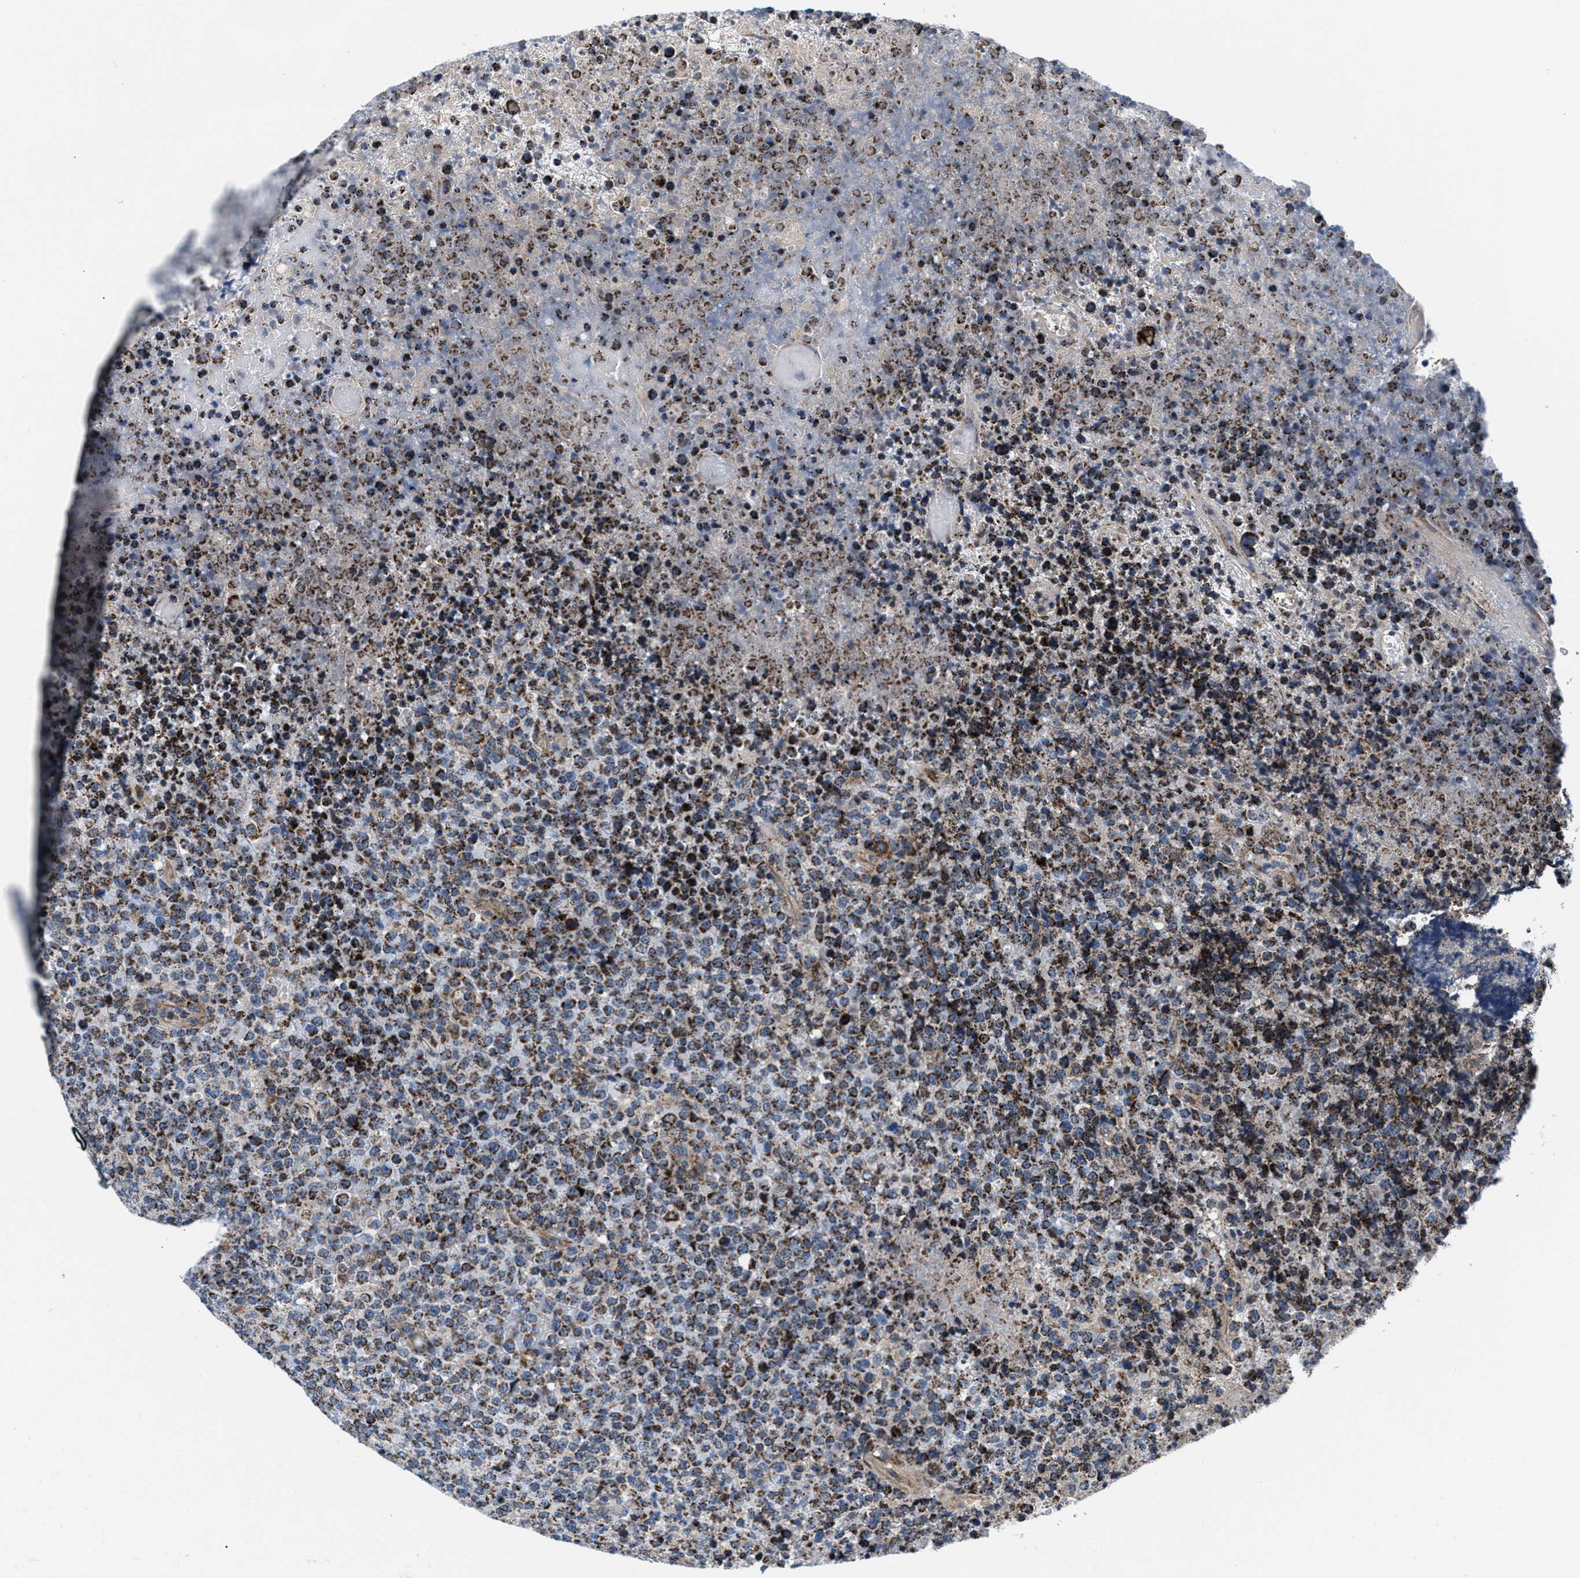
{"staining": {"intensity": "strong", "quantity": ">75%", "location": "cytoplasmic/membranous"}, "tissue": "lymphoma", "cell_type": "Tumor cells", "image_type": "cancer", "snomed": [{"axis": "morphology", "description": "Malignant lymphoma, non-Hodgkin's type, High grade"}, {"axis": "topography", "description": "Lymph node"}], "caption": "Human high-grade malignant lymphoma, non-Hodgkin's type stained for a protein (brown) exhibits strong cytoplasmic/membranous positive staining in approximately >75% of tumor cells.", "gene": "NKTR", "patient": {"sex": "male", "age": 13}}